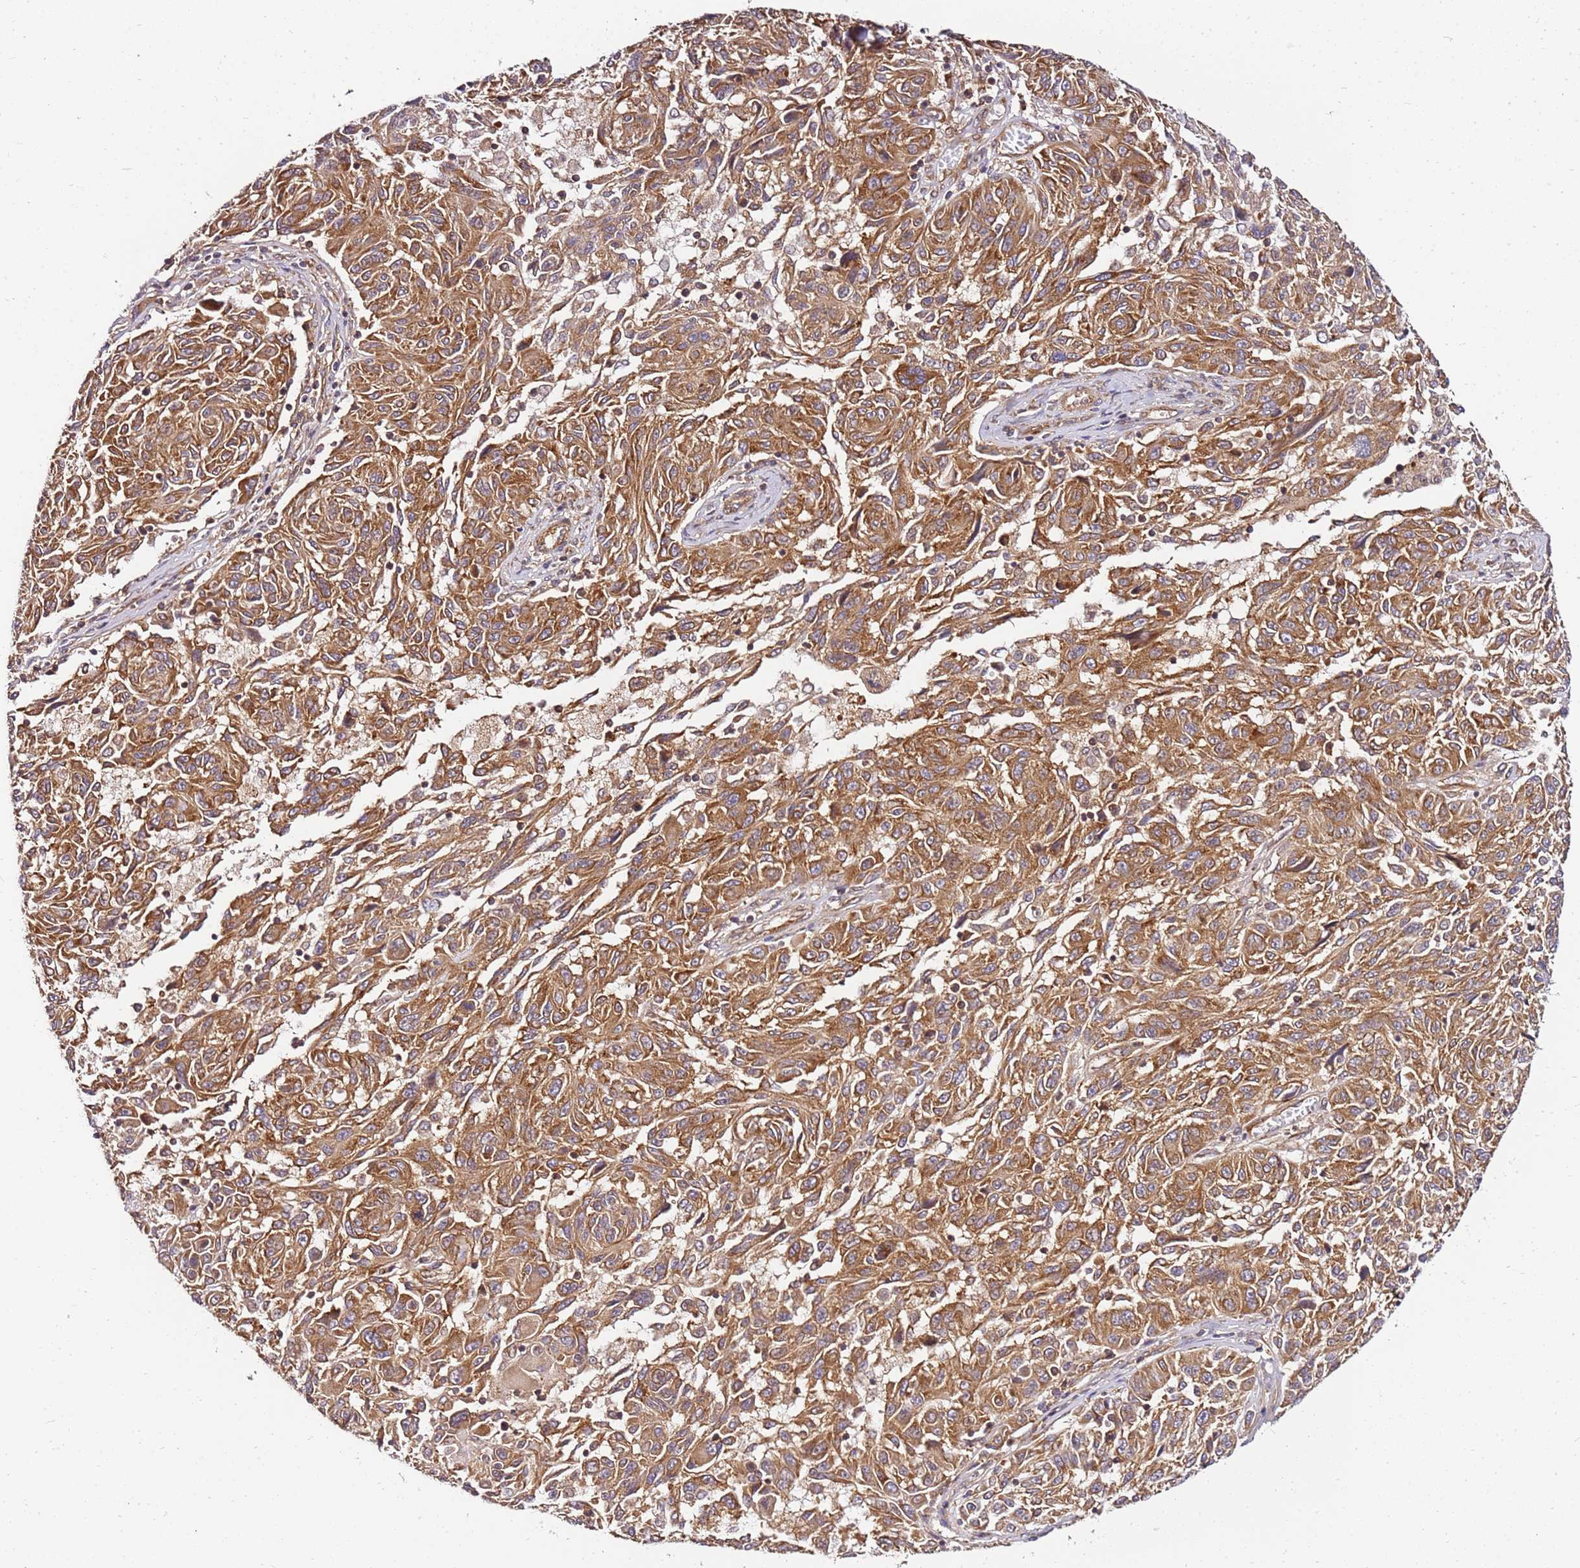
{"staining": {"intensity": "moderate", "quantity": ">75%", "location": "cytoplasmic/membranous"}, "tissue": "melanoma", "cell_type": "Tumor cells", "image_type": "cancer", "snomed": [{"axis": "morphology", "description": "Malignant melanoma, NOS"}, {"axis": "topography", "description": "Skin"}], "caption": "Immunohistochemical staining of human malignant melanoma demonstrates medium levels of moderate cytoplasmic/membranous positivity in about >75% of tumor cells.", "gene": "PIH1D1", "patient": {"sex": "male", "age": 53}}